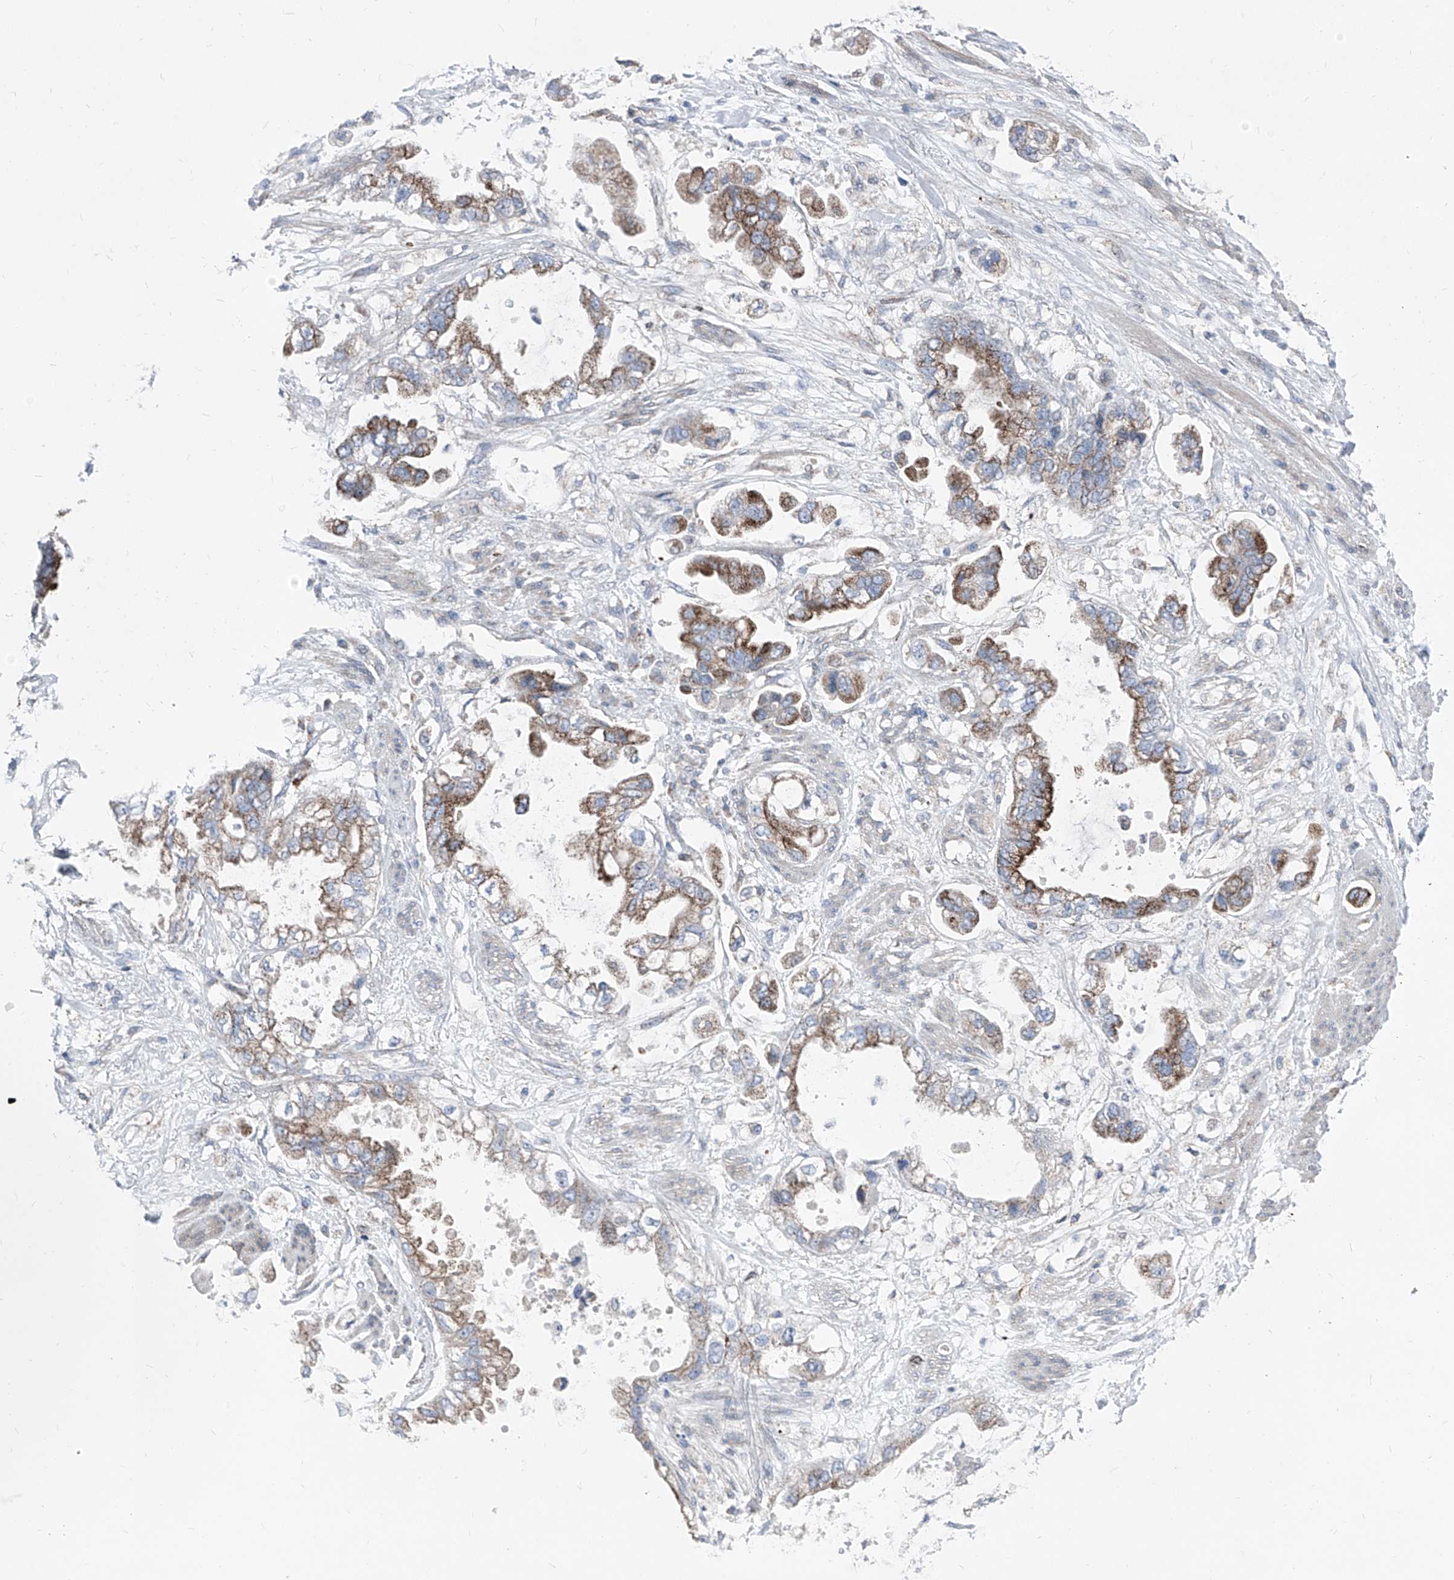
{"staining": {"intensity": "moderate", "quantity": ">75%", "location": "cytoplasmic/membranous"}, "tissue": "stomach cancer", "cell_type": "Tumor cells", "image_type": "cancer", "snomed": [{"axis": "morphology", "description": "Adenocarcinoma, NOS"}, {"axis": "topography", "description": "Stomach"}], "caption": "Protein staining of adenocarcinoma (stomach) tissue displays moderate cytoplasmic/membranous staining in approximately >75% of tumor cells.", "gene": "AGPS", "patient": {"sex": "male", "age": 62}}